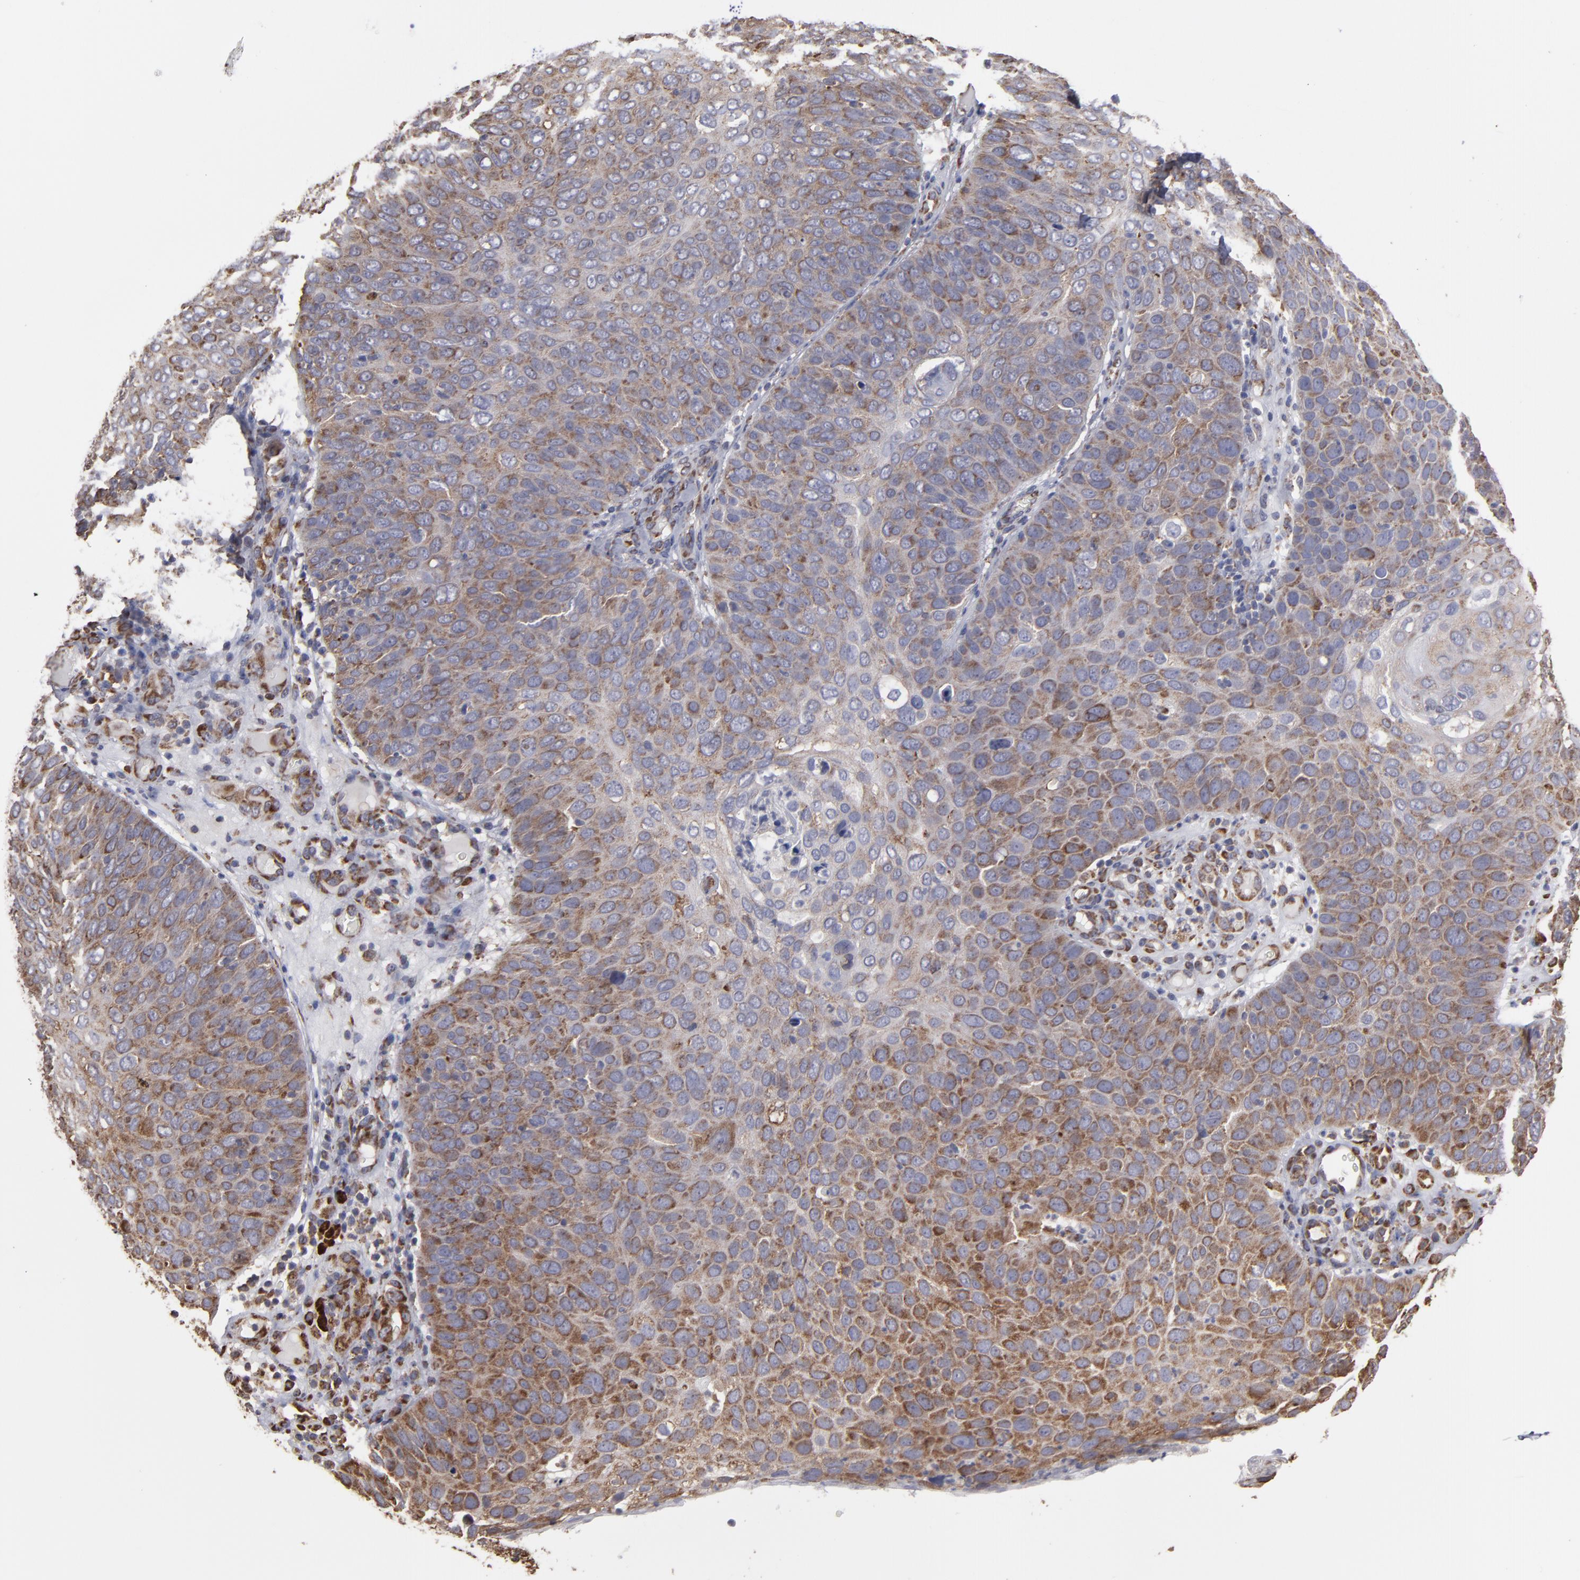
{"staining": {"intensity": "moderate", "quantity": ">75%", "location": "cytoplasmic/membranous"}, "tissue": "skin cancer", "cell_type": "Tumor cells", "image_type": "cancer", "snomed": [{"axis": "morphology", "description": "Squamous cell carcinoma, NOS"}, {"axis": "topography", "description": "Skin"}], "caption": "Immunohistochemistry (IHC) micrograph of squamous cell carcinoma (skin) stained for a protein (brown), which exhibits medium levels of moderate cytoplasmic/membranous staining in approximately >75% of tumor cells.", "gene": "SND1", "patient": {"sex": "male", "age": 87}}